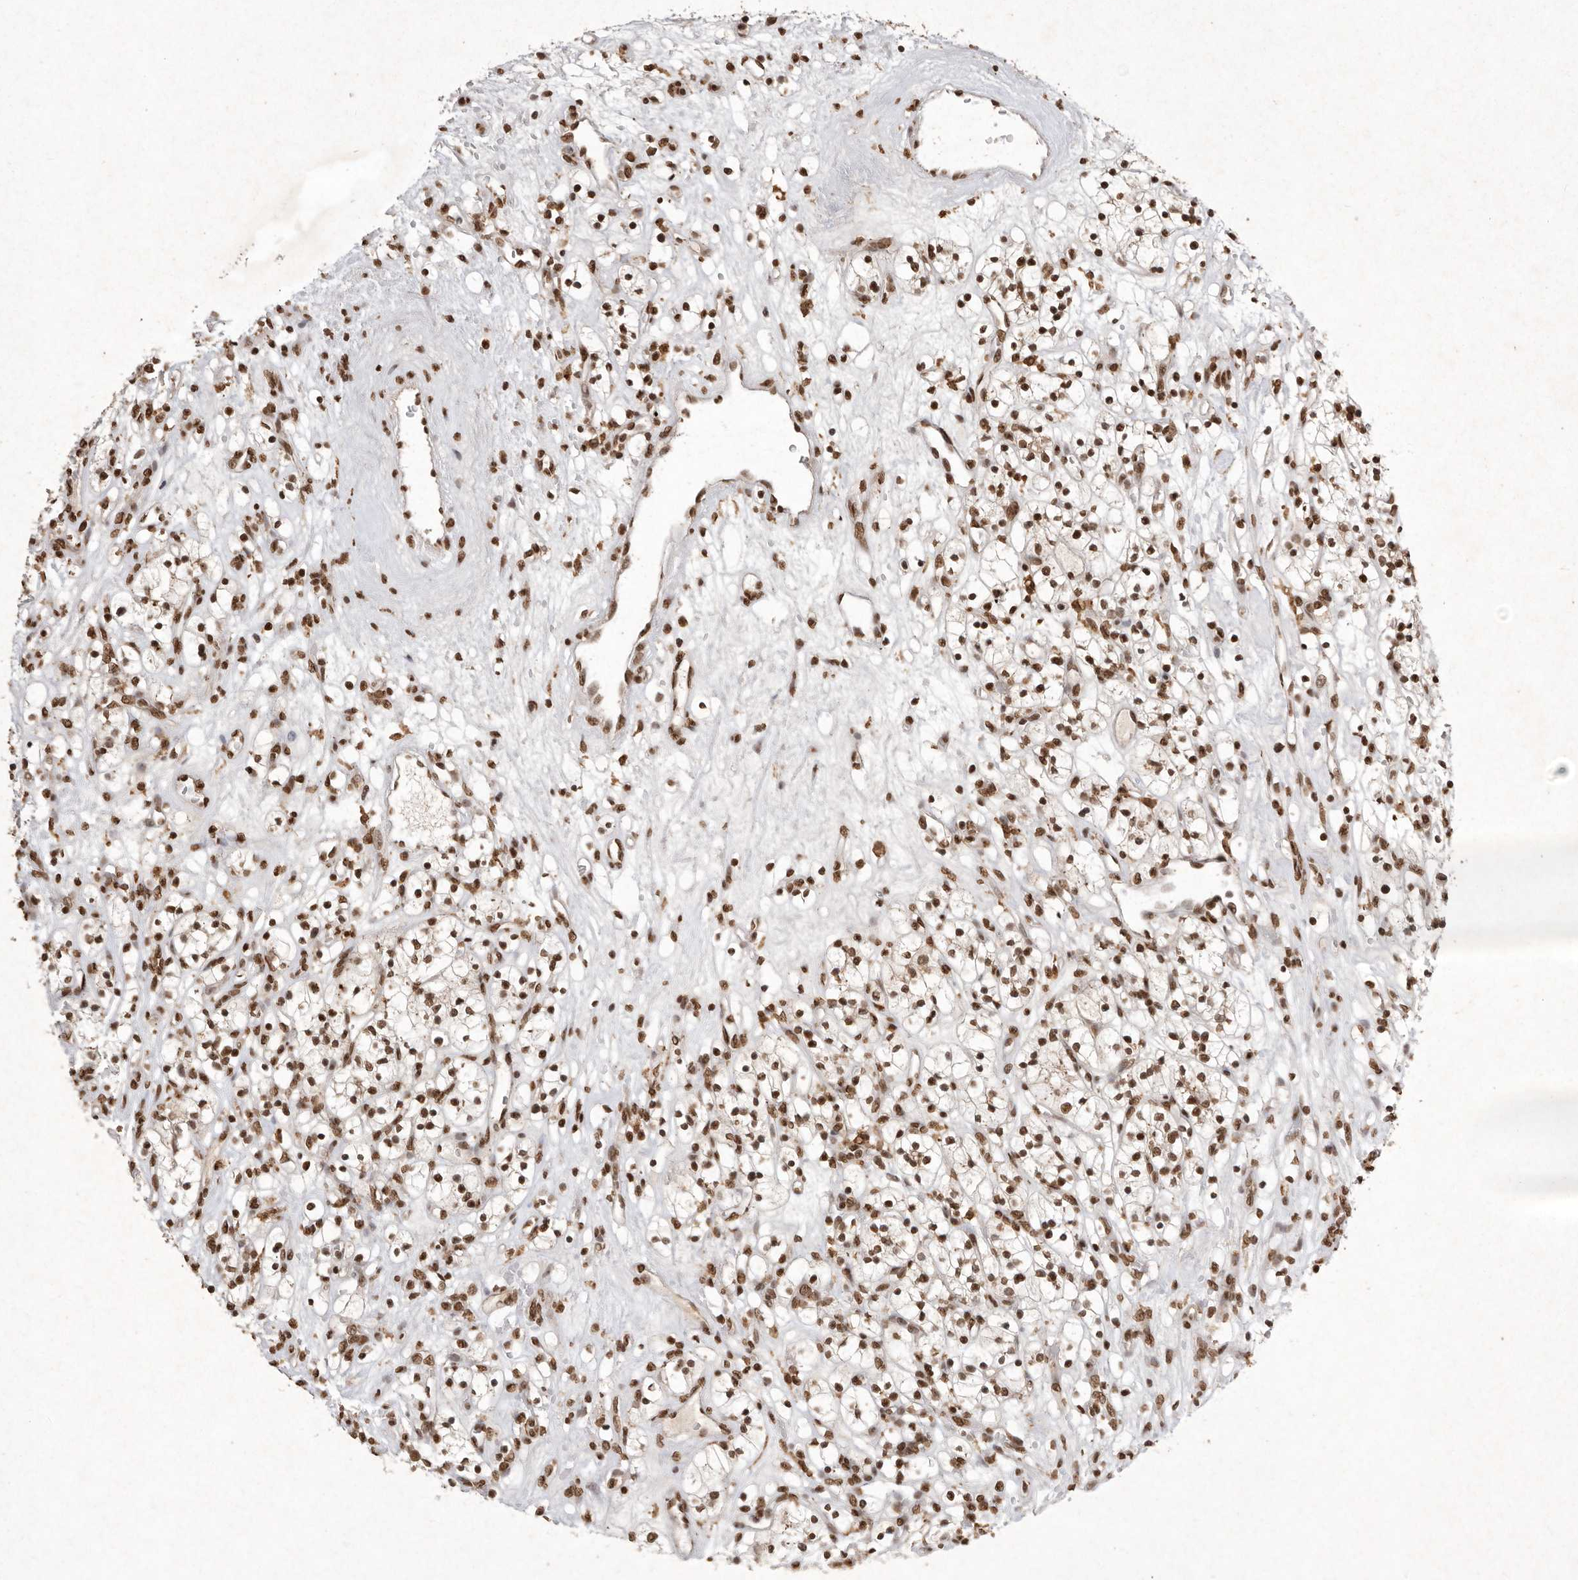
{"staining": {"intensity": "strong", "quantity": ">75%", "location": "nuclear"}, "tissue": "renal cancer", "cell_type": "Tumor cells", "image_type": "cancer", "snomed": [{"axis": "morphology", "description": "Adenocarcinoma, NOS"}, {"axis": "topography", "description": "Kidney"}], "caption": "A photomicrograph of human renal cancer (adenocarcinoma) stained for a protein demonstrates strong nuclear brown staining in tumor cells. (DAB IHC with brightfield microscopy, high magnification).", "gene": "NKX3-2", "patient": {"sex": "female", "age": 57}}